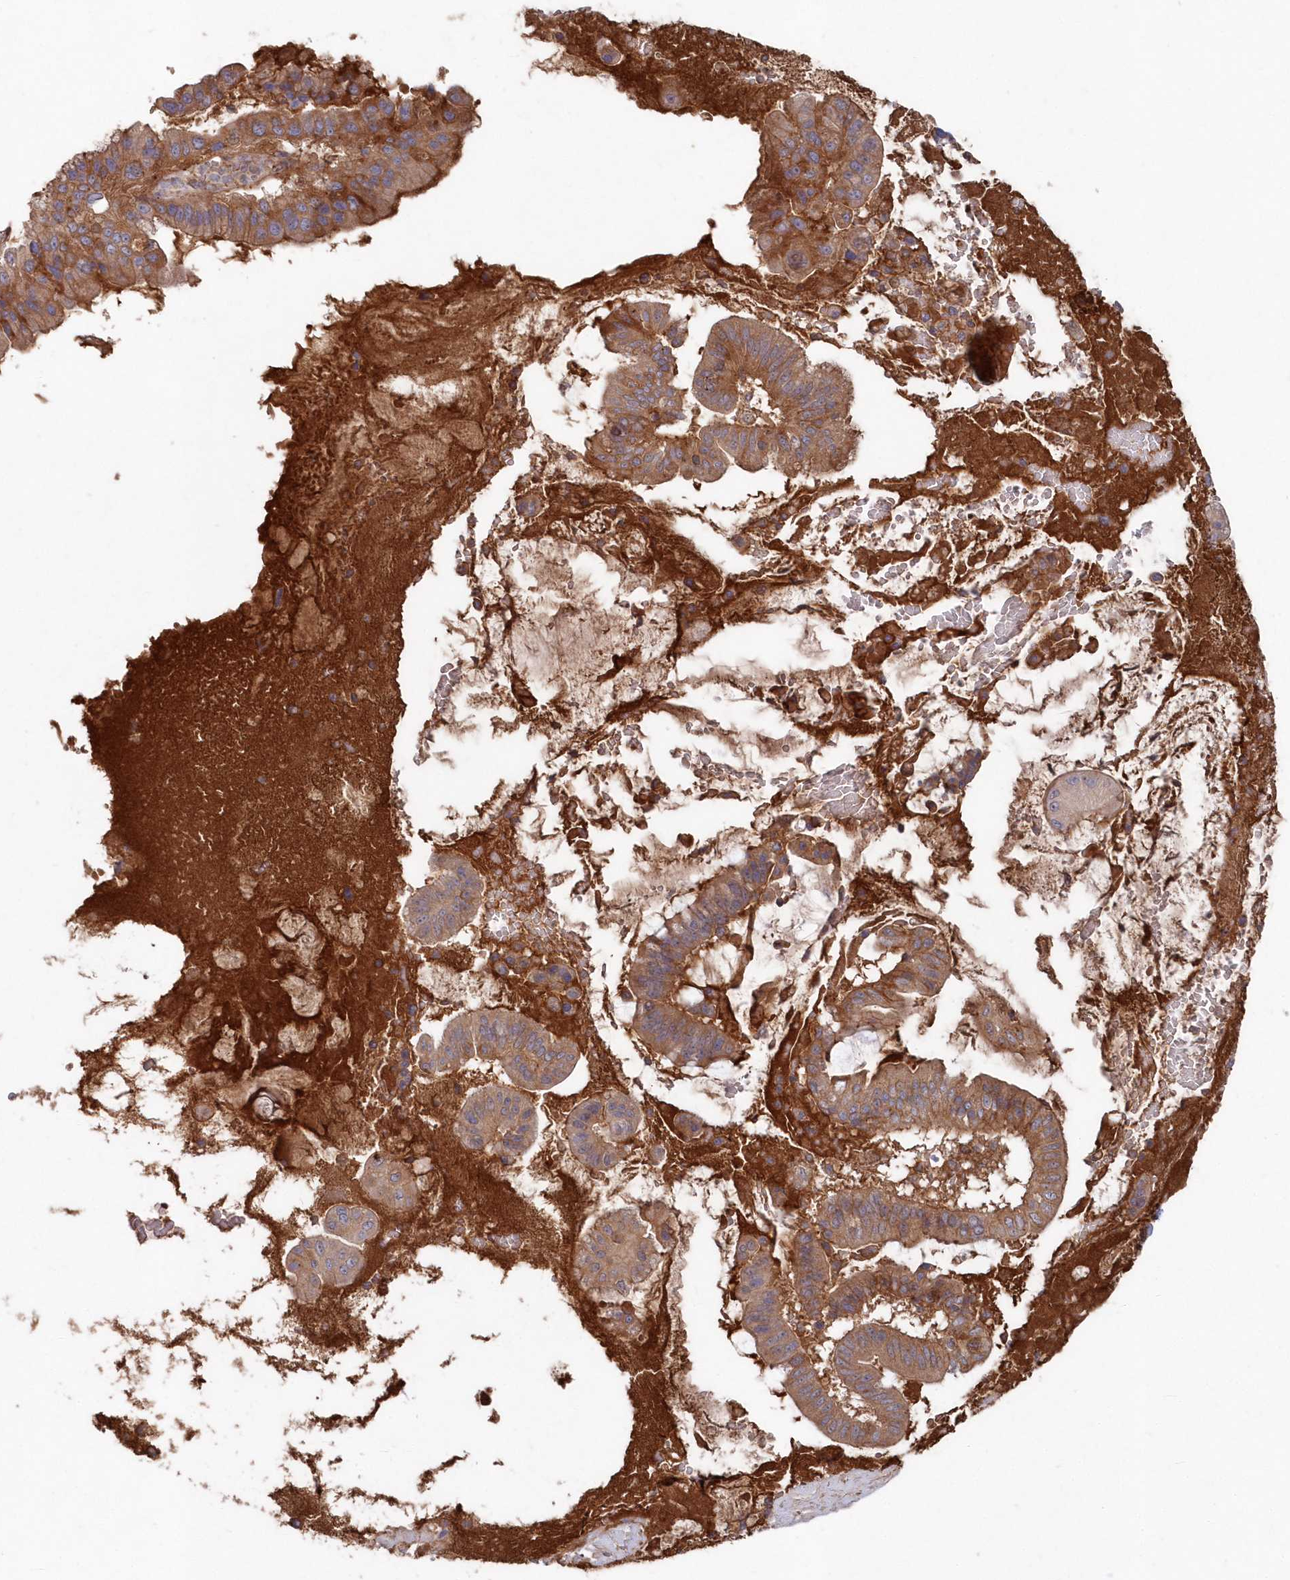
{"staining": {"intensity": "moderate", "quantity": ">75%", "location": "cytoplasmic/membranous"}, "tissue": "pancreatic cancer", "cell_type": "Tumor cells", "image_type": "cancer", "snomed": [{"axis": "morphology", "description": "Inflammation, NOS"}, {"axis": "morphology", "description": "Adenocarcinoma, NOS"}, {"axis": "topography", "description": "Pancreas"}], "caption": "Immunohistochemistry (IHC) histopathology image of human pancreatic adenocarcinoma stained for a protein (brown), which exhibits medium levels of moderate cytoplasmic/membranous expression in approximately >75% of tumor cells.", "gene": "ABHD14B", "patient": {"sex": "female", "age": 56}}